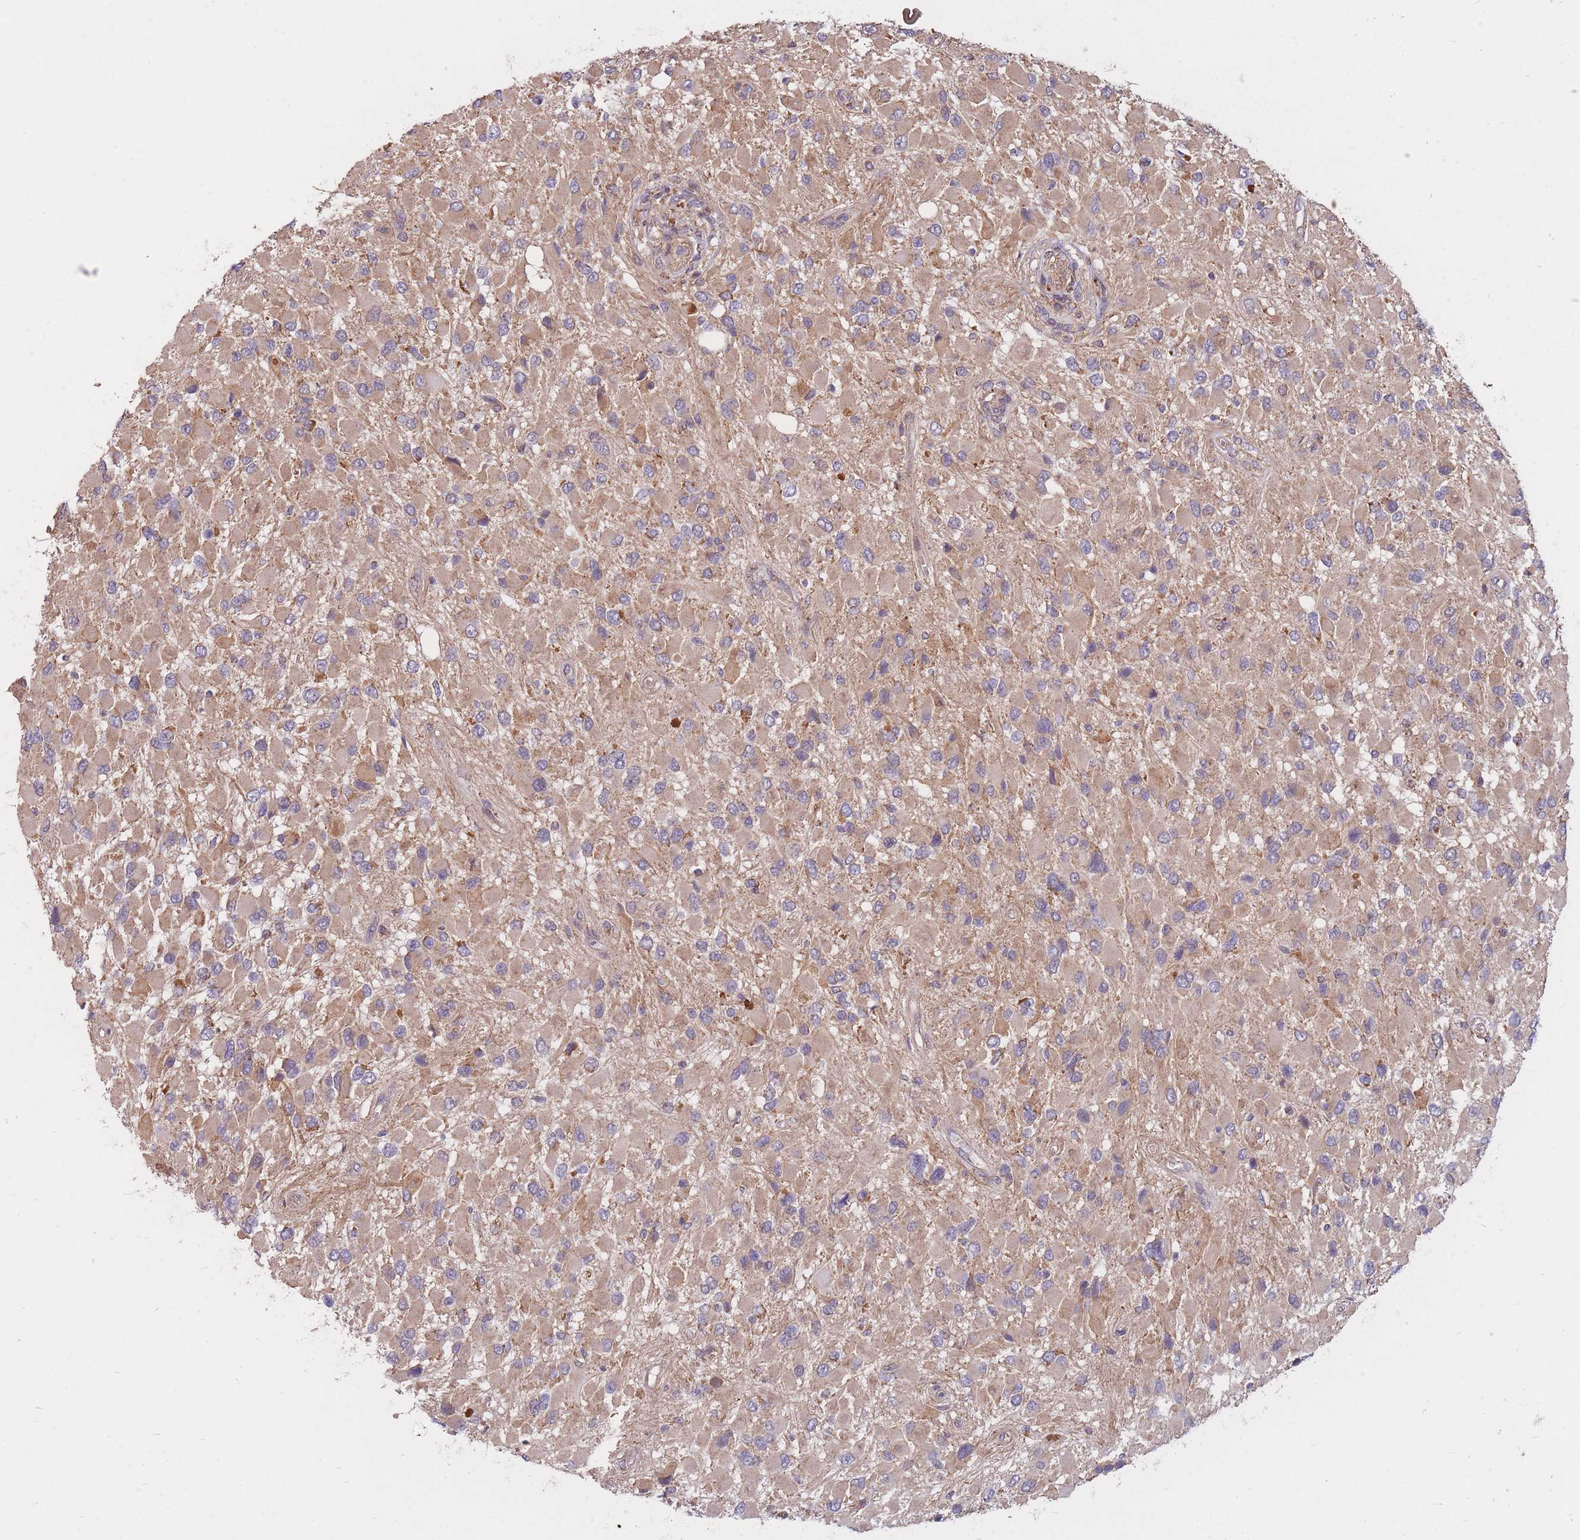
{"staining": {"intensity": "moderate", "quantity": ">75%", "location": "cytoplasmic/membranous"}, "tissue": "glioma", "cell_type": "Tumor cells", "image_type": "cancer", "snomed": [{"axis": "morphology", "description": "Glioma, malignant, High grade"}, {"axis": "topography", "description": "Brain"}], "caption": "Protein expression analysis of glioma shows moderate cytoplasmic/membranous expression in approximately >75% of tumor cells. The staining was performed using DAB (3,3'-diaminobenzidine) to visualize the protein expression in brown, while the nuclei were stained in blue with hematoxylin (Magnification: 20x).", "gene": "PTPMT1", "patient": {"sex": "male", "age": 53}}